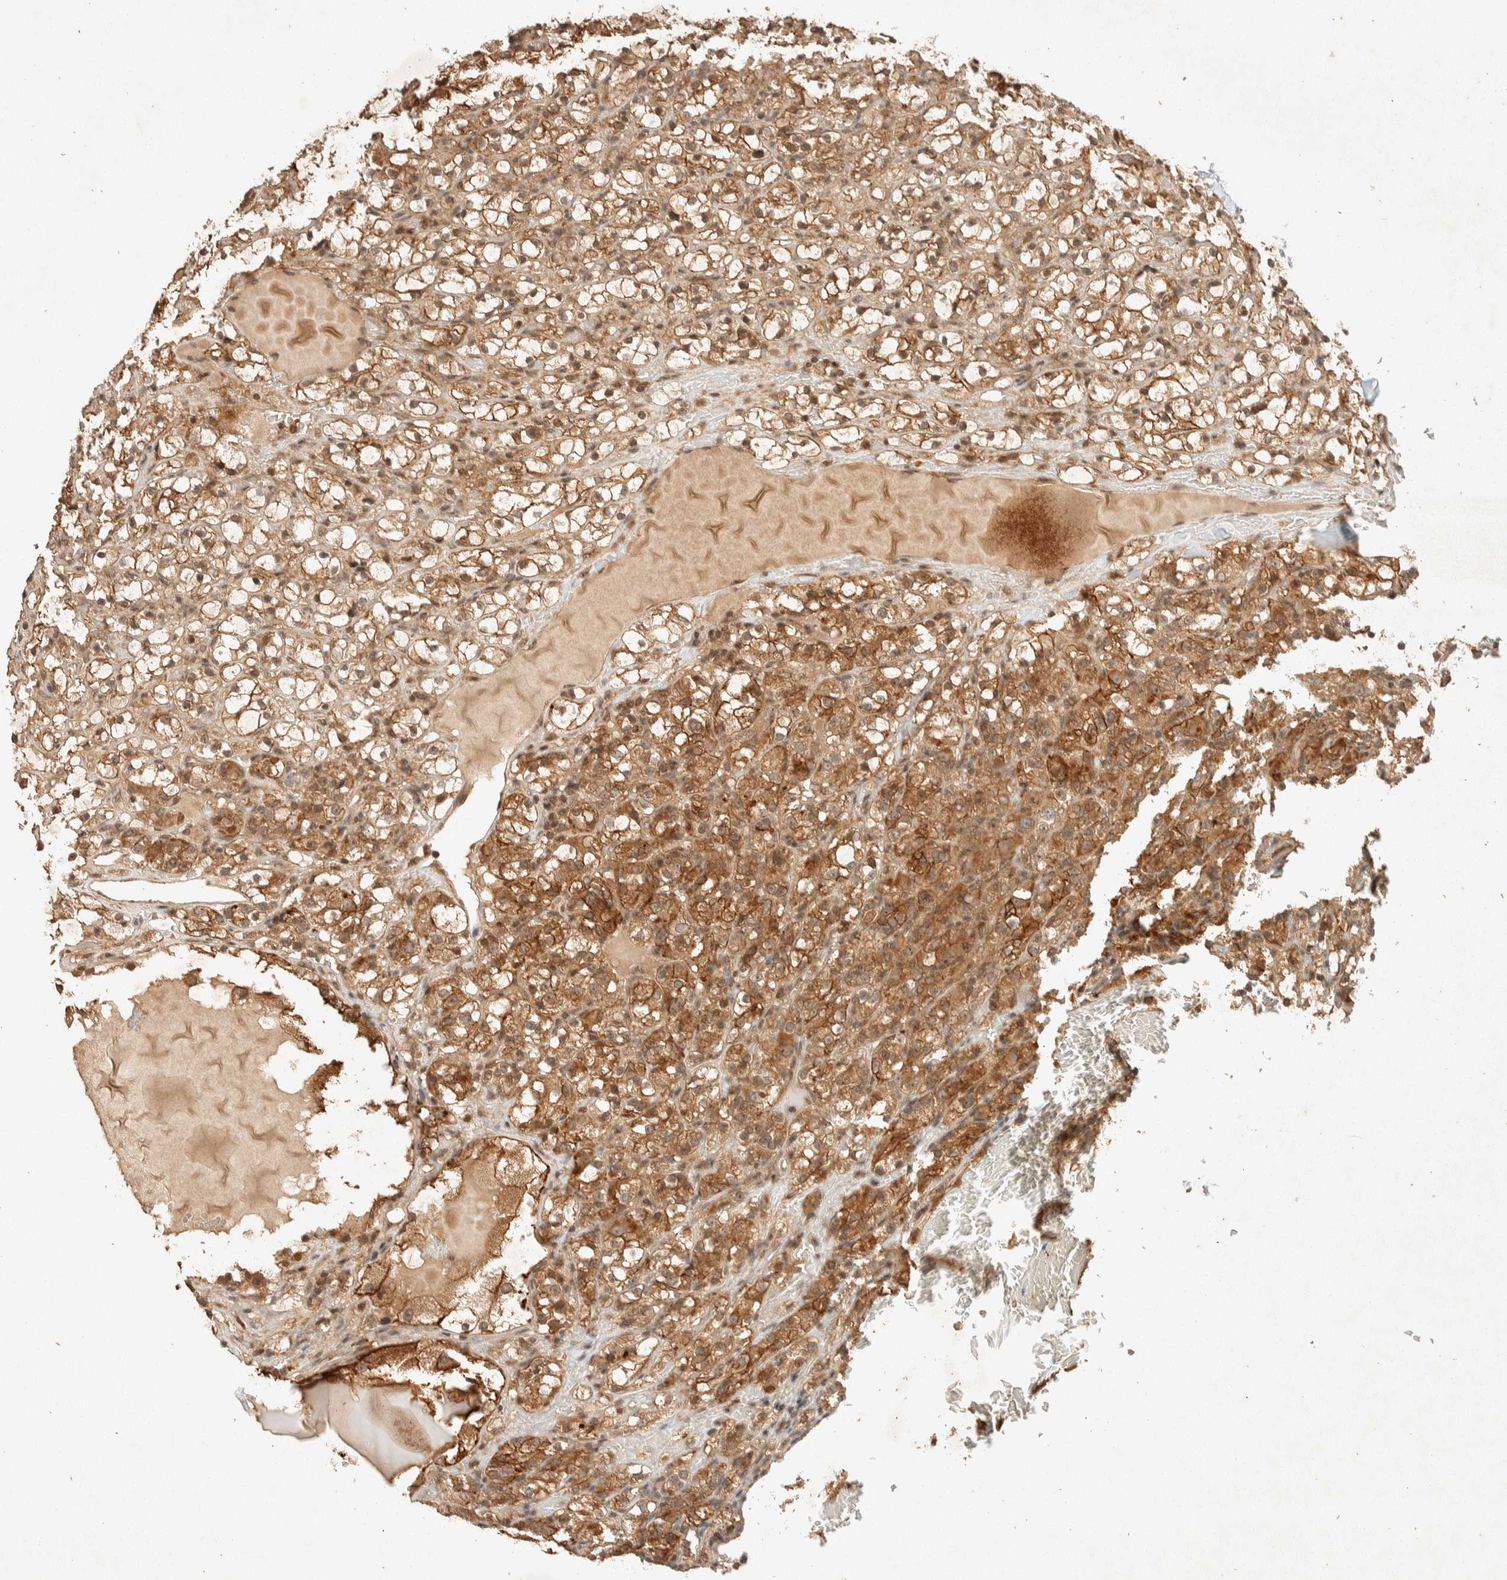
{"staining": {"intensity": "moderate", "quantity": ">75%", "location": "cytoplasmic/membranous"}, "tissue": "renal cancer", "cell_type": "Tumor cells", "image_type": "cancer", "snomed": [{"axis": "morphology", "description": "Adenocarcinoma, NOS"}, {"axis": "topography", "description": "Kidney"}], "caption": "Immunohistochemistry (IHC) (DAB) staining of human renal cancer (adenocarcinoma) demonstrates moderate cytoplasmic/membranous protein positivity in approximately >75% of tumor cells.", "gene": "THRA", "patient": {"sex": "male", "age": 61}}